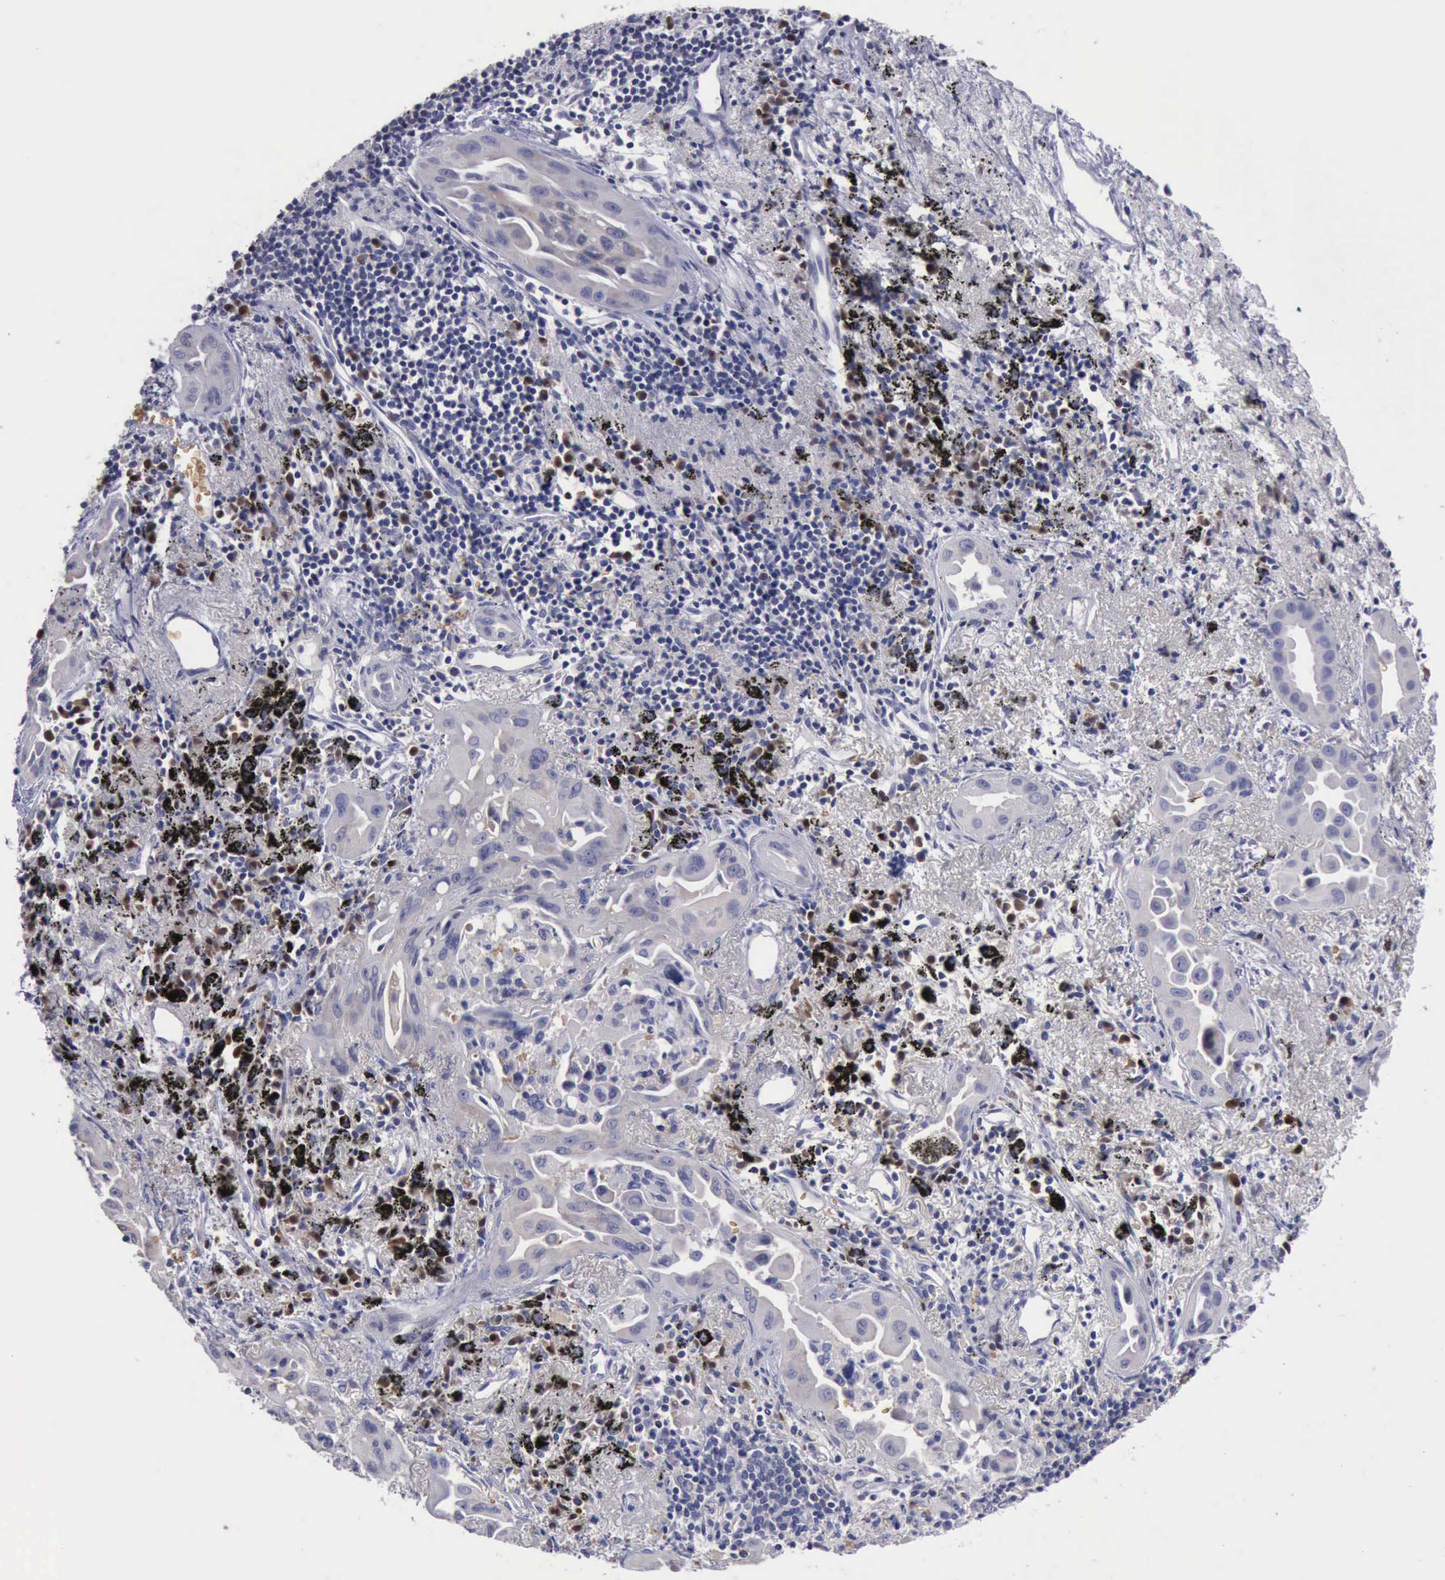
{"staining": {"intensity": "negative", "quantity": "none", "location": "none"}, "tissue": "lung cancer", "cell_type": "Tumor cells", "image_type": "cancer", "snomed": [{"axis": "morphology", "description": "Adenocarcinoma, NOS"}, {"axis": "topography", "description": "Lung"}], "caption": "A micrograph of adenocarcinoma (lung) stained for a protein displays no brown staining in tumor cells.", "gene": "CEP128", "patient": {"sex": "male", "age": 68}}